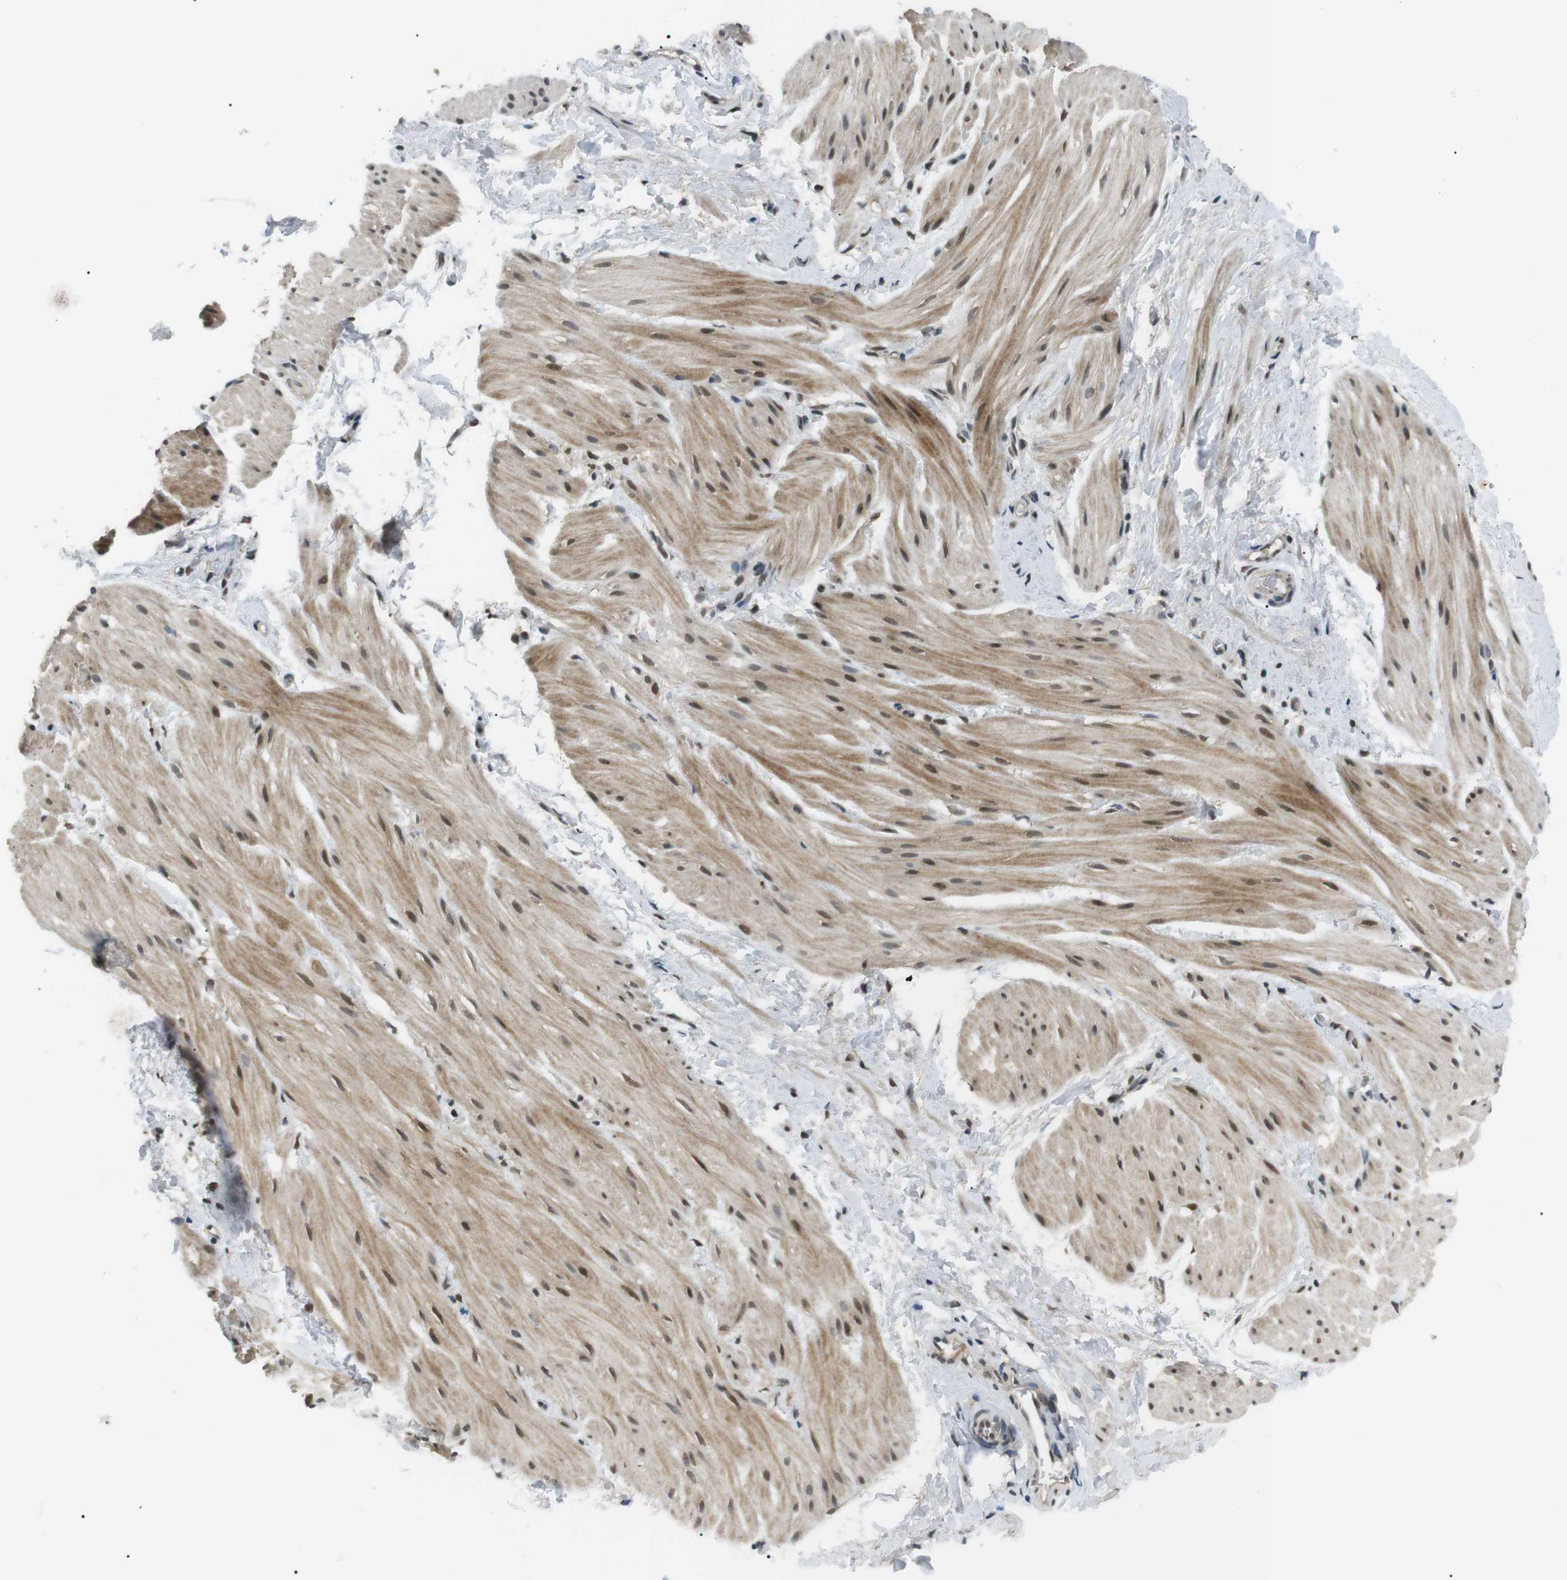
{"staining": {"intensity": "moderate", "quantity": ">75%", "location": "cytoplasmic/membranous,nuclear"}, "tissue": "smooth muscle", "cell_type": "Smooth muscle cells", "image_type": "normal", "snomed": [{"axis": "morphology", "description": "Normal tissue, NOS"}, {"axis": "topography", "description": "Smooth muscle"}], "caption": "A high-resolution micrograph shows immunohistochemistry staining of unremarkable smooth muscle, which shows moderate cytoplasmic/membranous,nuclear positivity in about >75% of smooth muscle cells.", "gene": "ORAI3", "patient": {"sex": "male", "age": 16}}